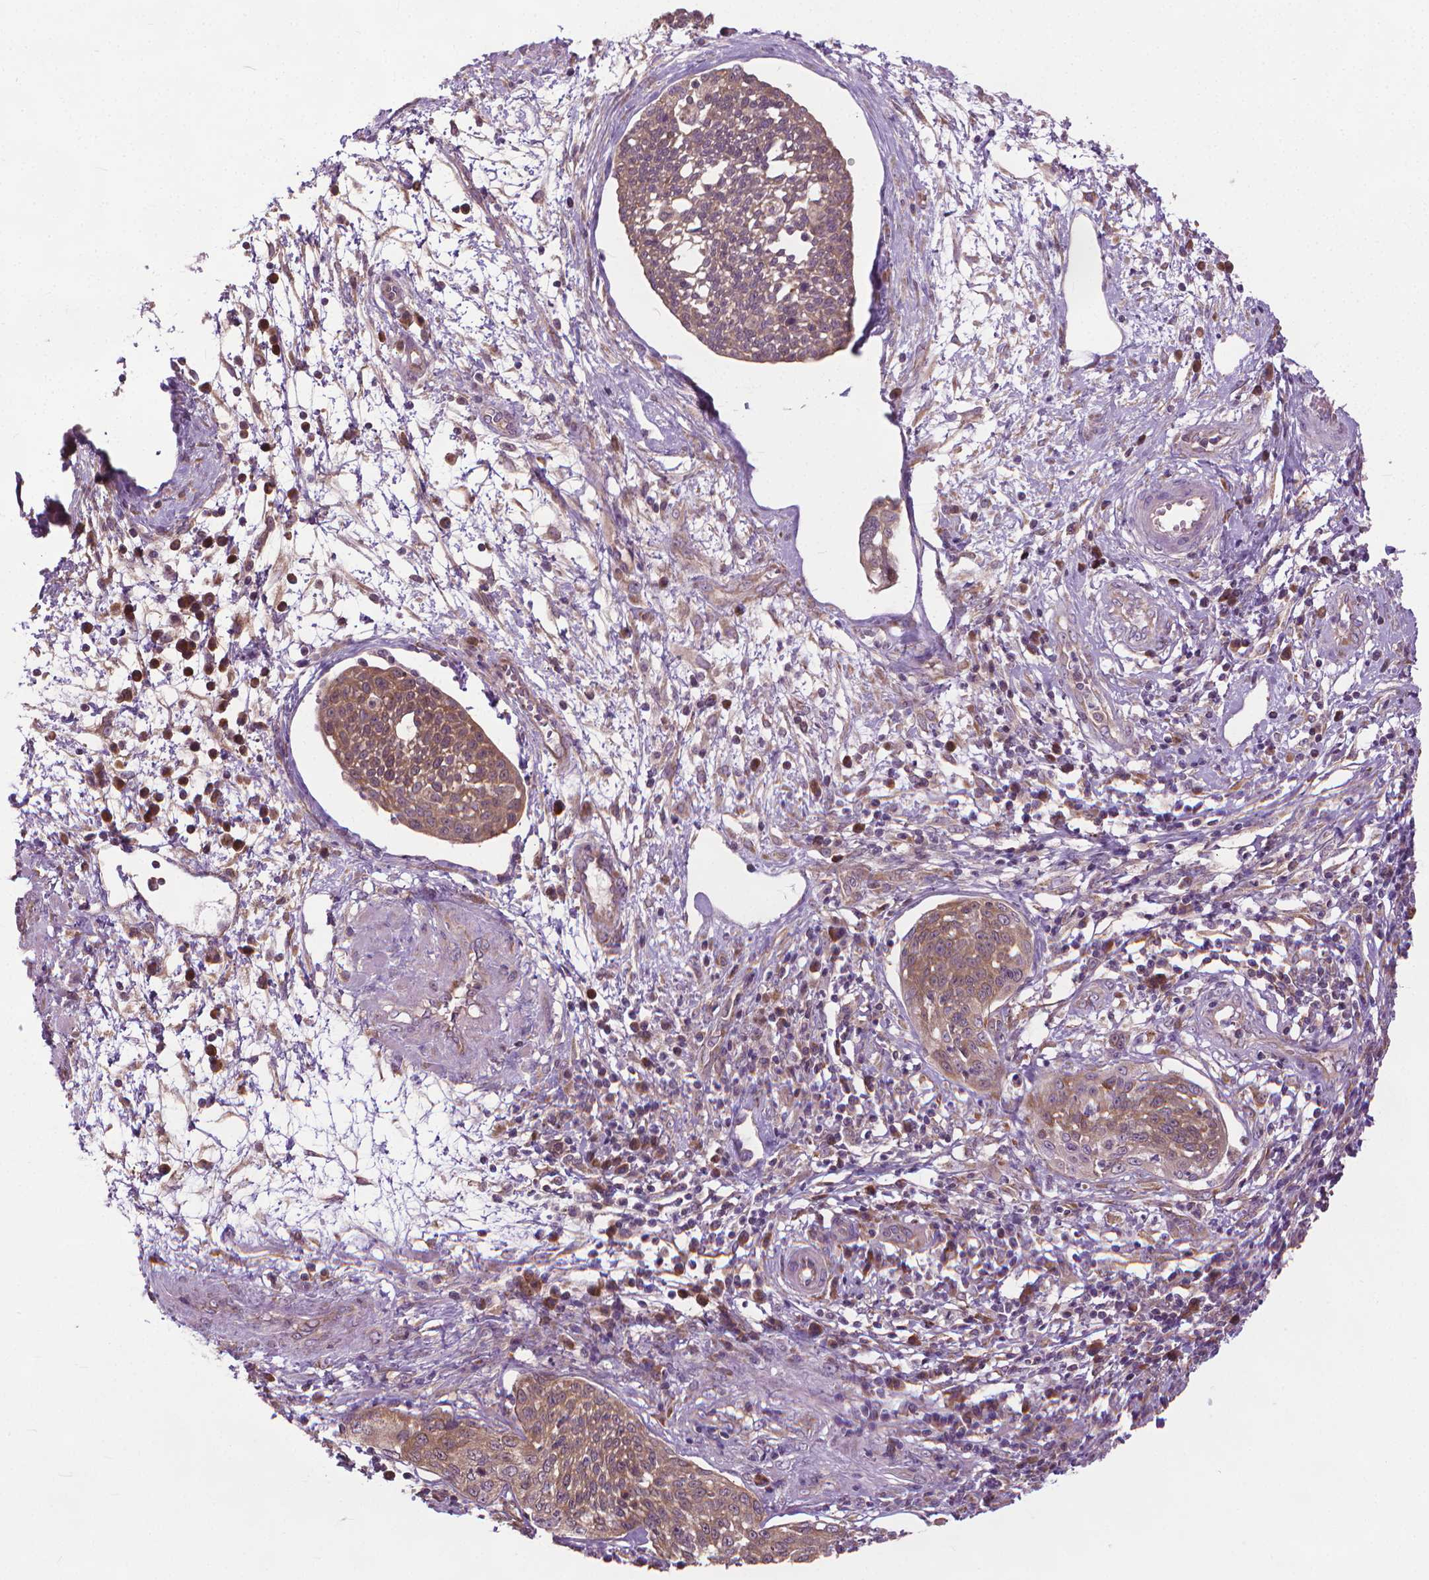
{"staining": {"intensity": "moderate", "quantity": ">75%", "location": "cytoplasmic/membranous"}, "tissue": "cervical cancer", "cell_type": "Tumor cells", "image_type": "cancer", "snomed": [{"axis": "morphology", "description": "Squamous cell carcinoma, NOS"}, {"axis": "topography", "description": "Cervix"}], "caption": "Squamous cell carcinoma (cervical) tissue exhibits moderate cytoplasmic/membranous expression in approximately >75% of tumor cells", "gene": "NUDT1", "patient": {"sex": "female", "age": 34}}